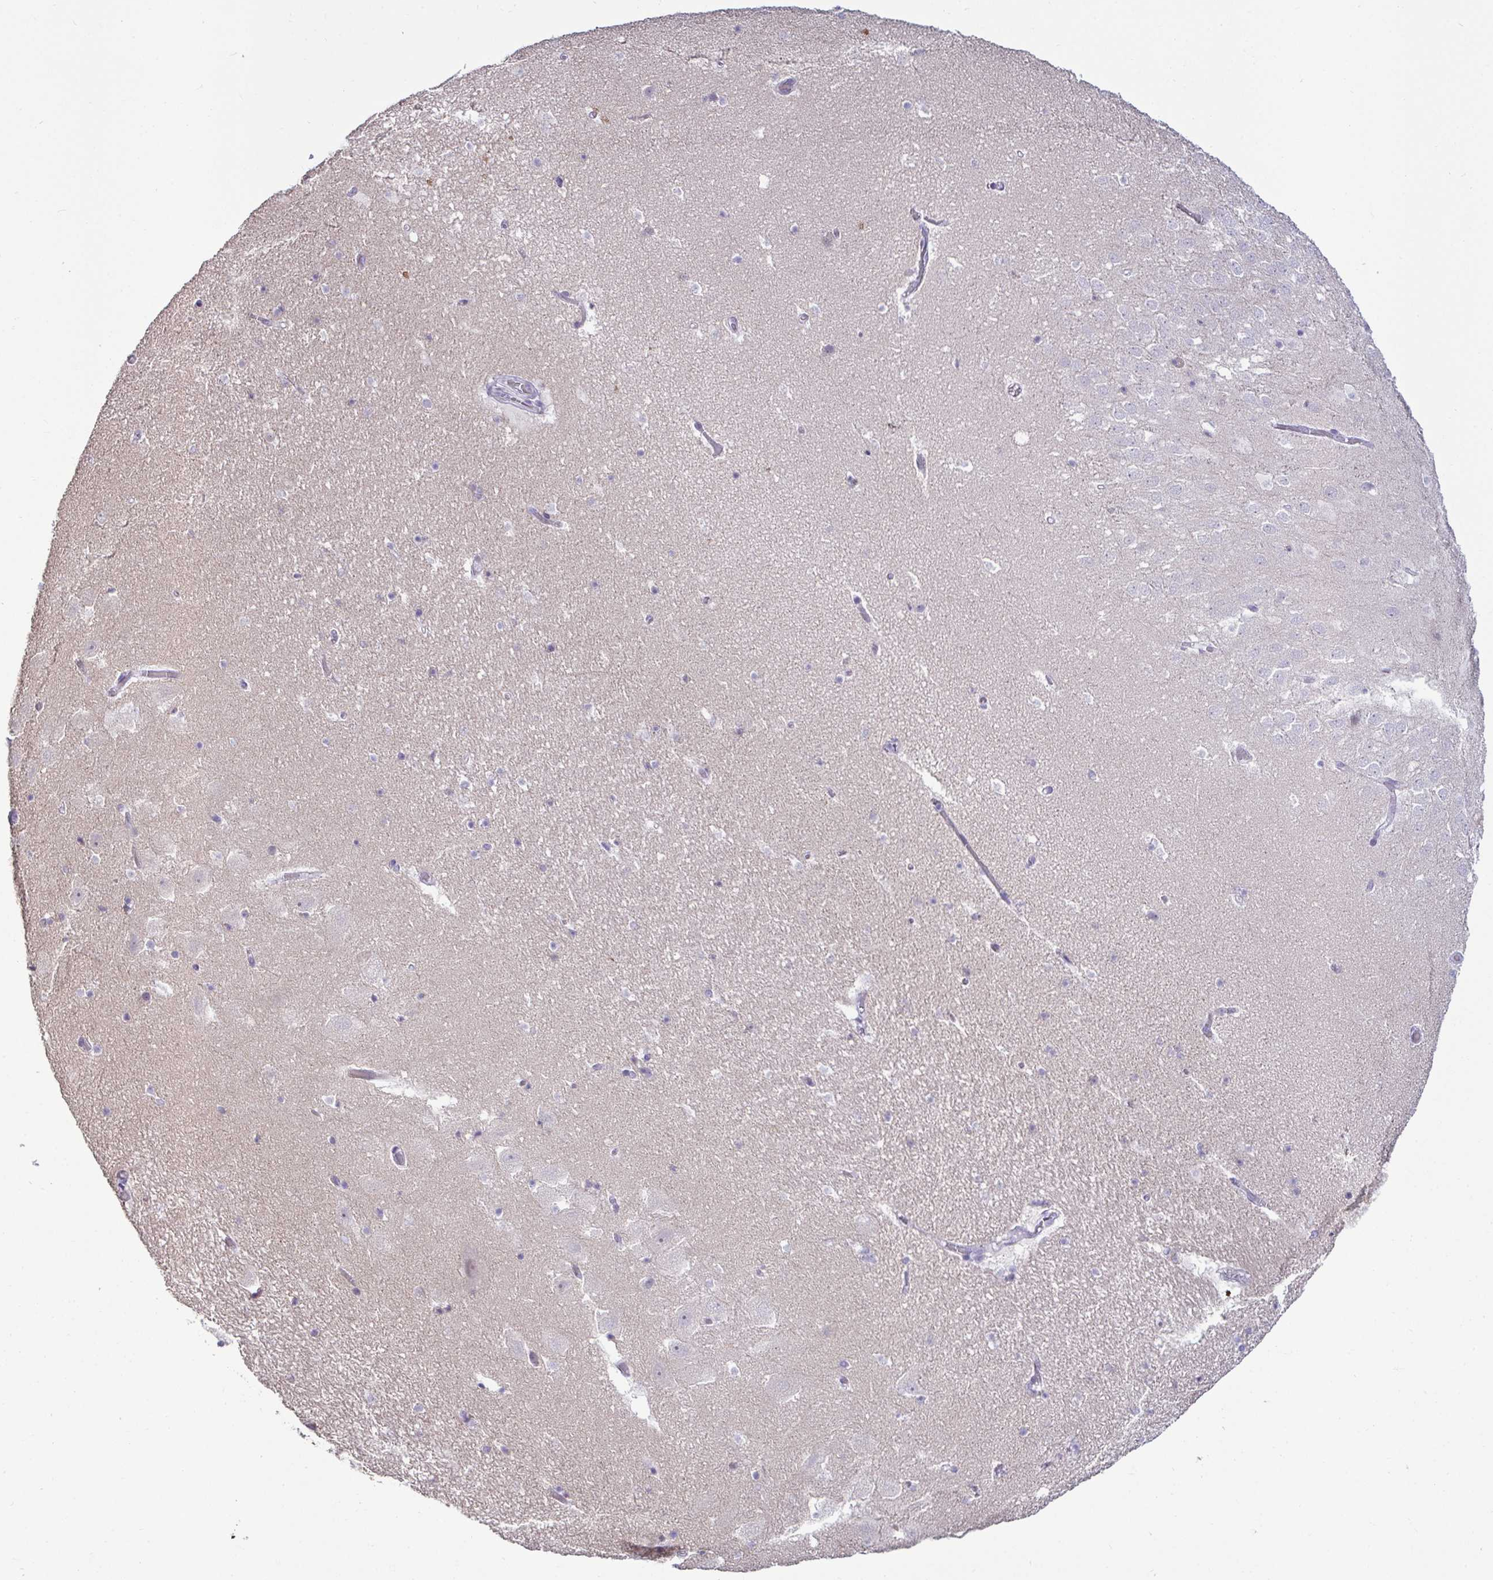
{"staining": {"intensity": "negative", "quantity": "none", "location": "none"}, "tissue": "hippocampus", "cell_type": "Glial cells", "image_type": "normal", "snomed": [{"axis": "morphology", "description": "Normal tissue, NOS"}, {"axis": "topography", "description": "Hippocampus"}], "caption": "A micrograph of hippocampus stained for a protein exhibits no brown staining in glial cells. (DAB (3,3'-diaminobenzidine) IHC with hematoxylin counter stain).", "gene": "GSTM1", "patient": {"sex": "female", "age": 42}}